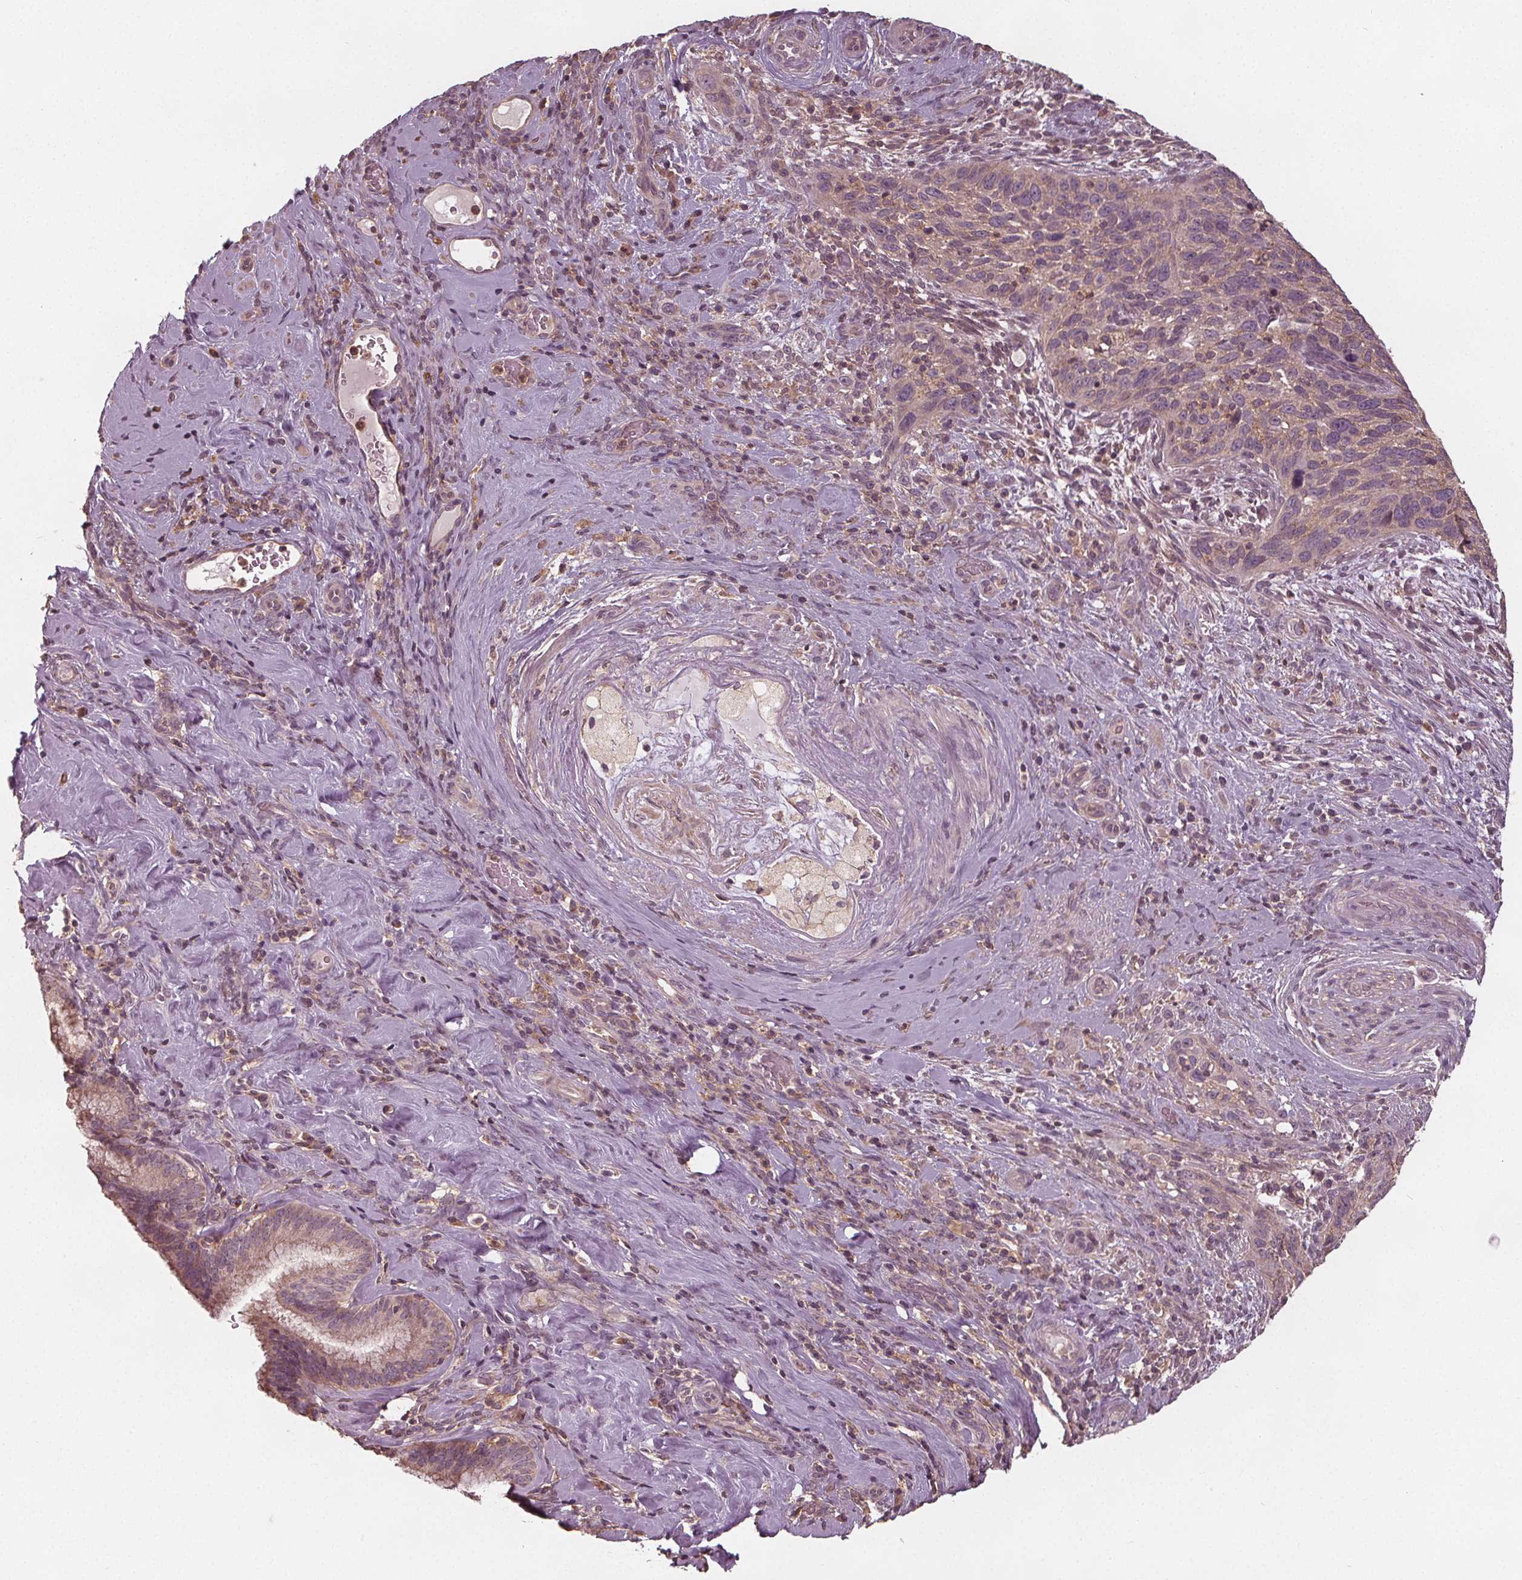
{"staining": {"intensity": "weak", "quantity": "<25%", "location": "cytoplasmic/membranous"}, "tissue": "cervical cancer", "cell_type": "Tumor cells", "image_type": "cancer", "snomed": [{"axis": "morphology", "description": "Squamous cell carcinoma, NOS"}, {"axis": "topography", "description": "Cervix"}], "caption": "The immunohistochemistry histopathology image has no significant positivity in tumor cells of cervical cancer tissue.", "gene": "GNB2", "patient": {"sex": "female", "age": 51}}